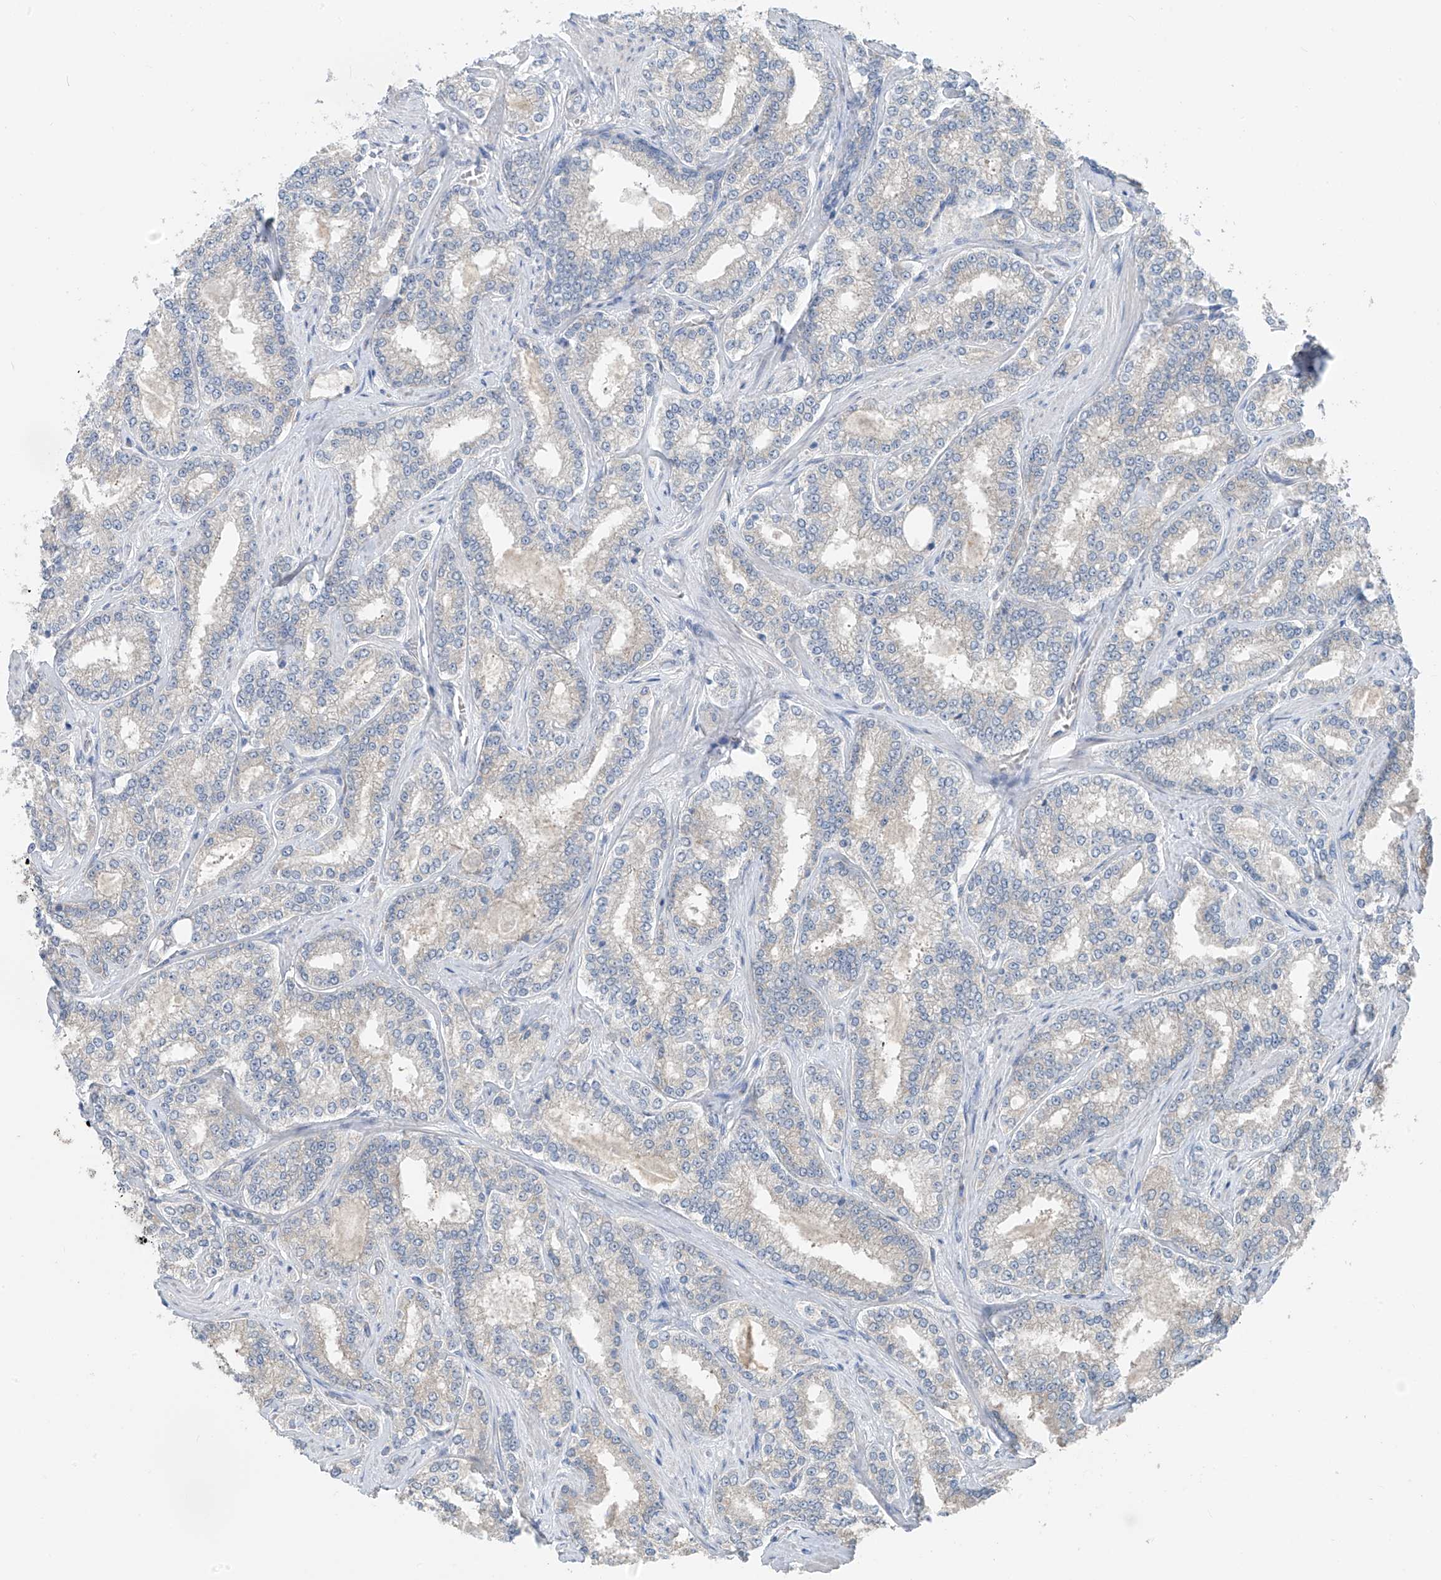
{"staining": {"intensity": "negative", "quantity": "none", "location": "none"}, "tissue": "prostate cancer", "cell_type": "Tumor cells", "image_type": "cancer", "snomed": [{"axis": "morphology", "description": "Normal tissue, NOS"}, {"axis": "morphology", "description": "Adenocarcinoma, High grade"}, {"axis": "topography", "description": "Prostate"}], "caption": "DAB immunohistochemical staining of high-grade adenocarcinoma (prostate) reveals no significant staining in tumor cells.", "gene": "RPL4", "patient": {"sex": "male", "age": 83}}